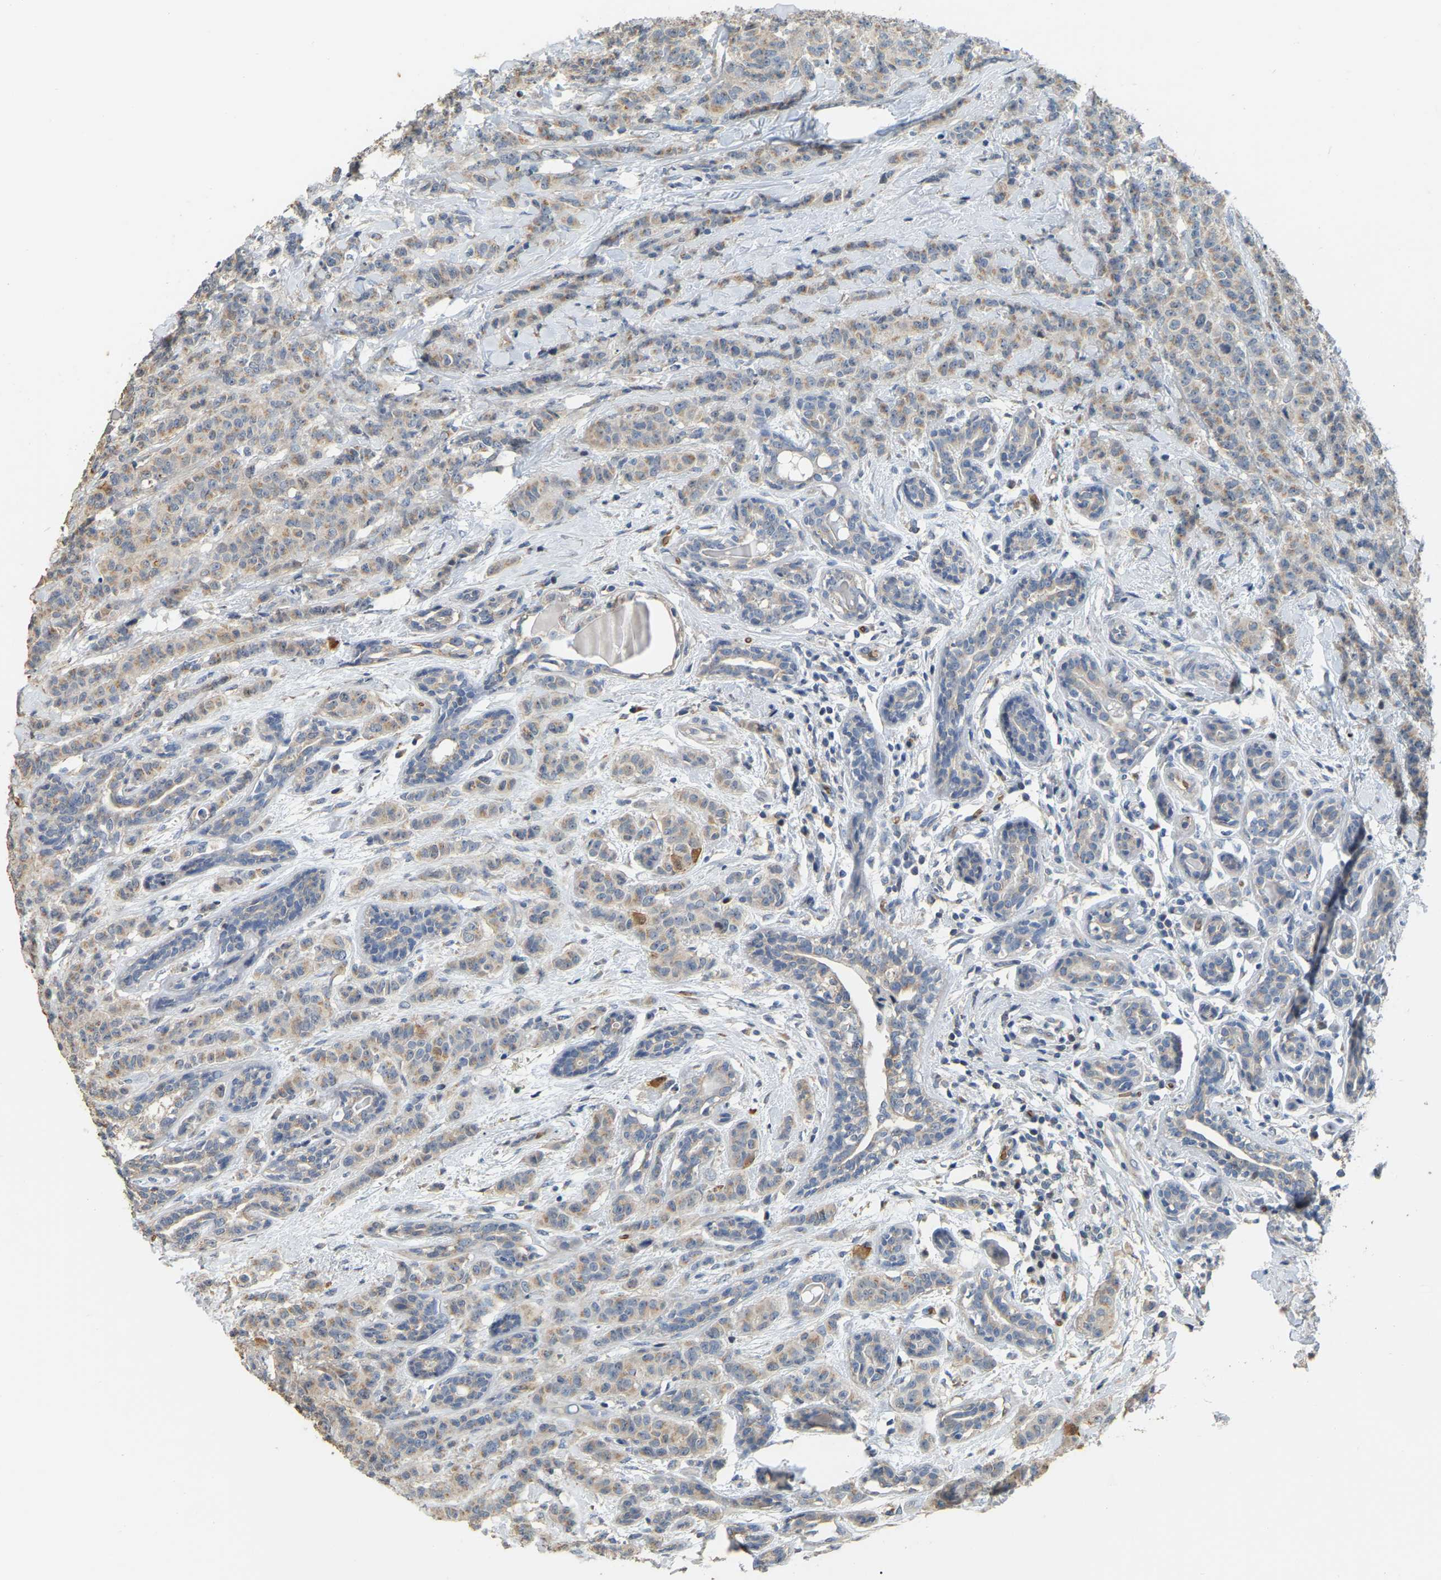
{"staining": {"intensity": "weak", "quantity": ">75%", "location": "cytoplasmic/membranous"}, "tissue": "breast cancer", "cell_type": "Tumor cells", "image_type": "cancer", "snomed": [{"axis": "morphology", "description": "Normal tissue, NOS"}, {"axis": "morphology", "description": "Duct carcinoma"}, {"axis": "topography", "description": "Breast"}], "caption": "Tumor cells reveal low levels of weak cytoplasmic/membranous expression in approximately >75% of cells in human breast cancer (infiltrating ductal carcinoma).", "gene": "CFAP298", "patient": {"sex": "female", "age": 40}}